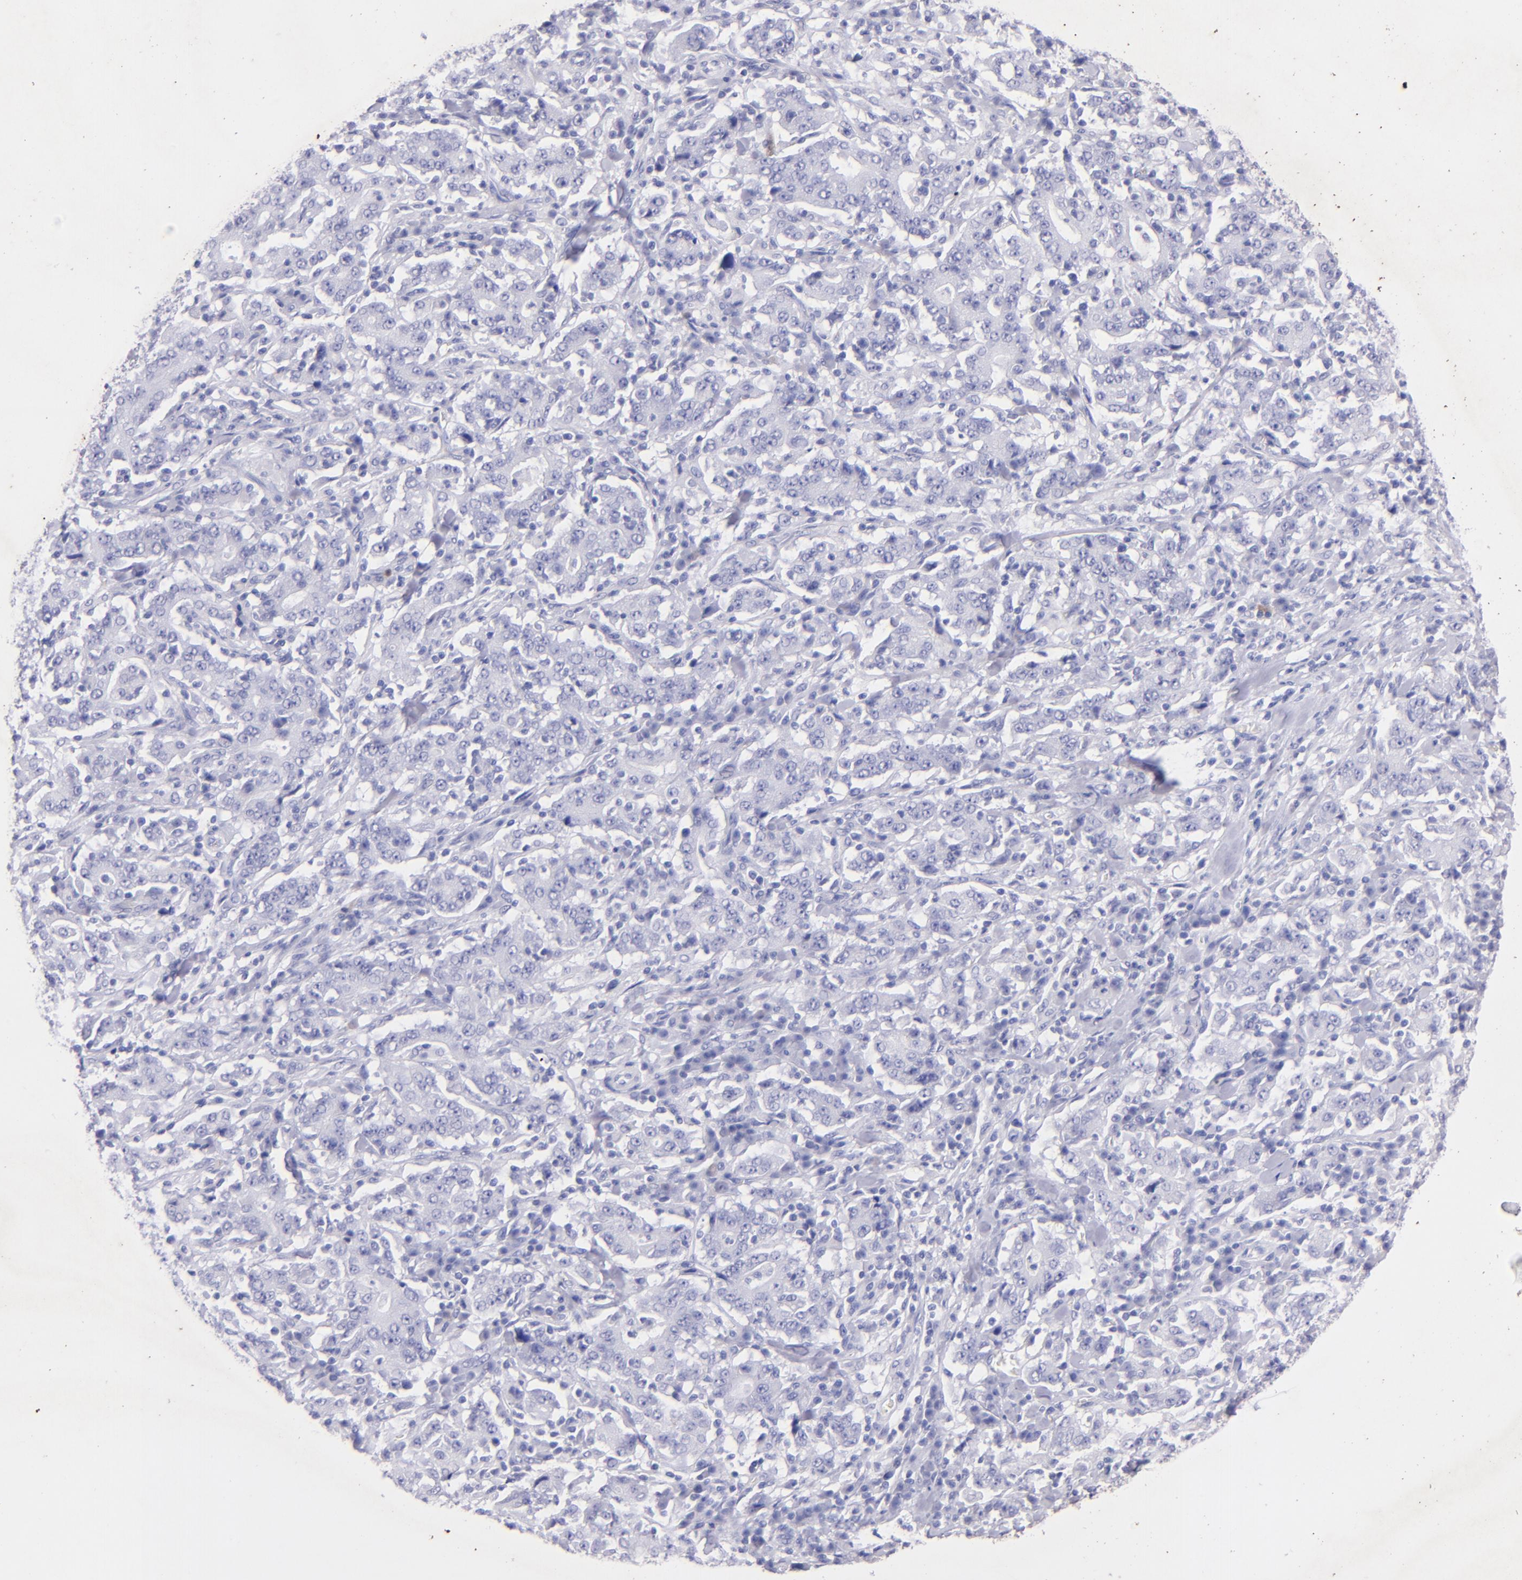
{"staining": {"intensity": "negative", "quantity": "none", "location": "none"}, "tissue": "stomach cancer", "cell_type": "Tumor cells", "image_type": "cancer", "snomed": [{"axis": "morphology", "description": "Normal tissue, NOS"}, {"axis": "morphology", "description": "Adenocarcinoma, NOS"}, {"axis": "topography", "description": "Stomach, upper"}, {"axis": "topography", "description": "Stomach"}], "caption": "Histopathology image shows no protein expression in tumor cells of stomach adenocarcinoma tissue.", "gene": "UCHL1", "patient": {"sex": "male", "age": 59}}